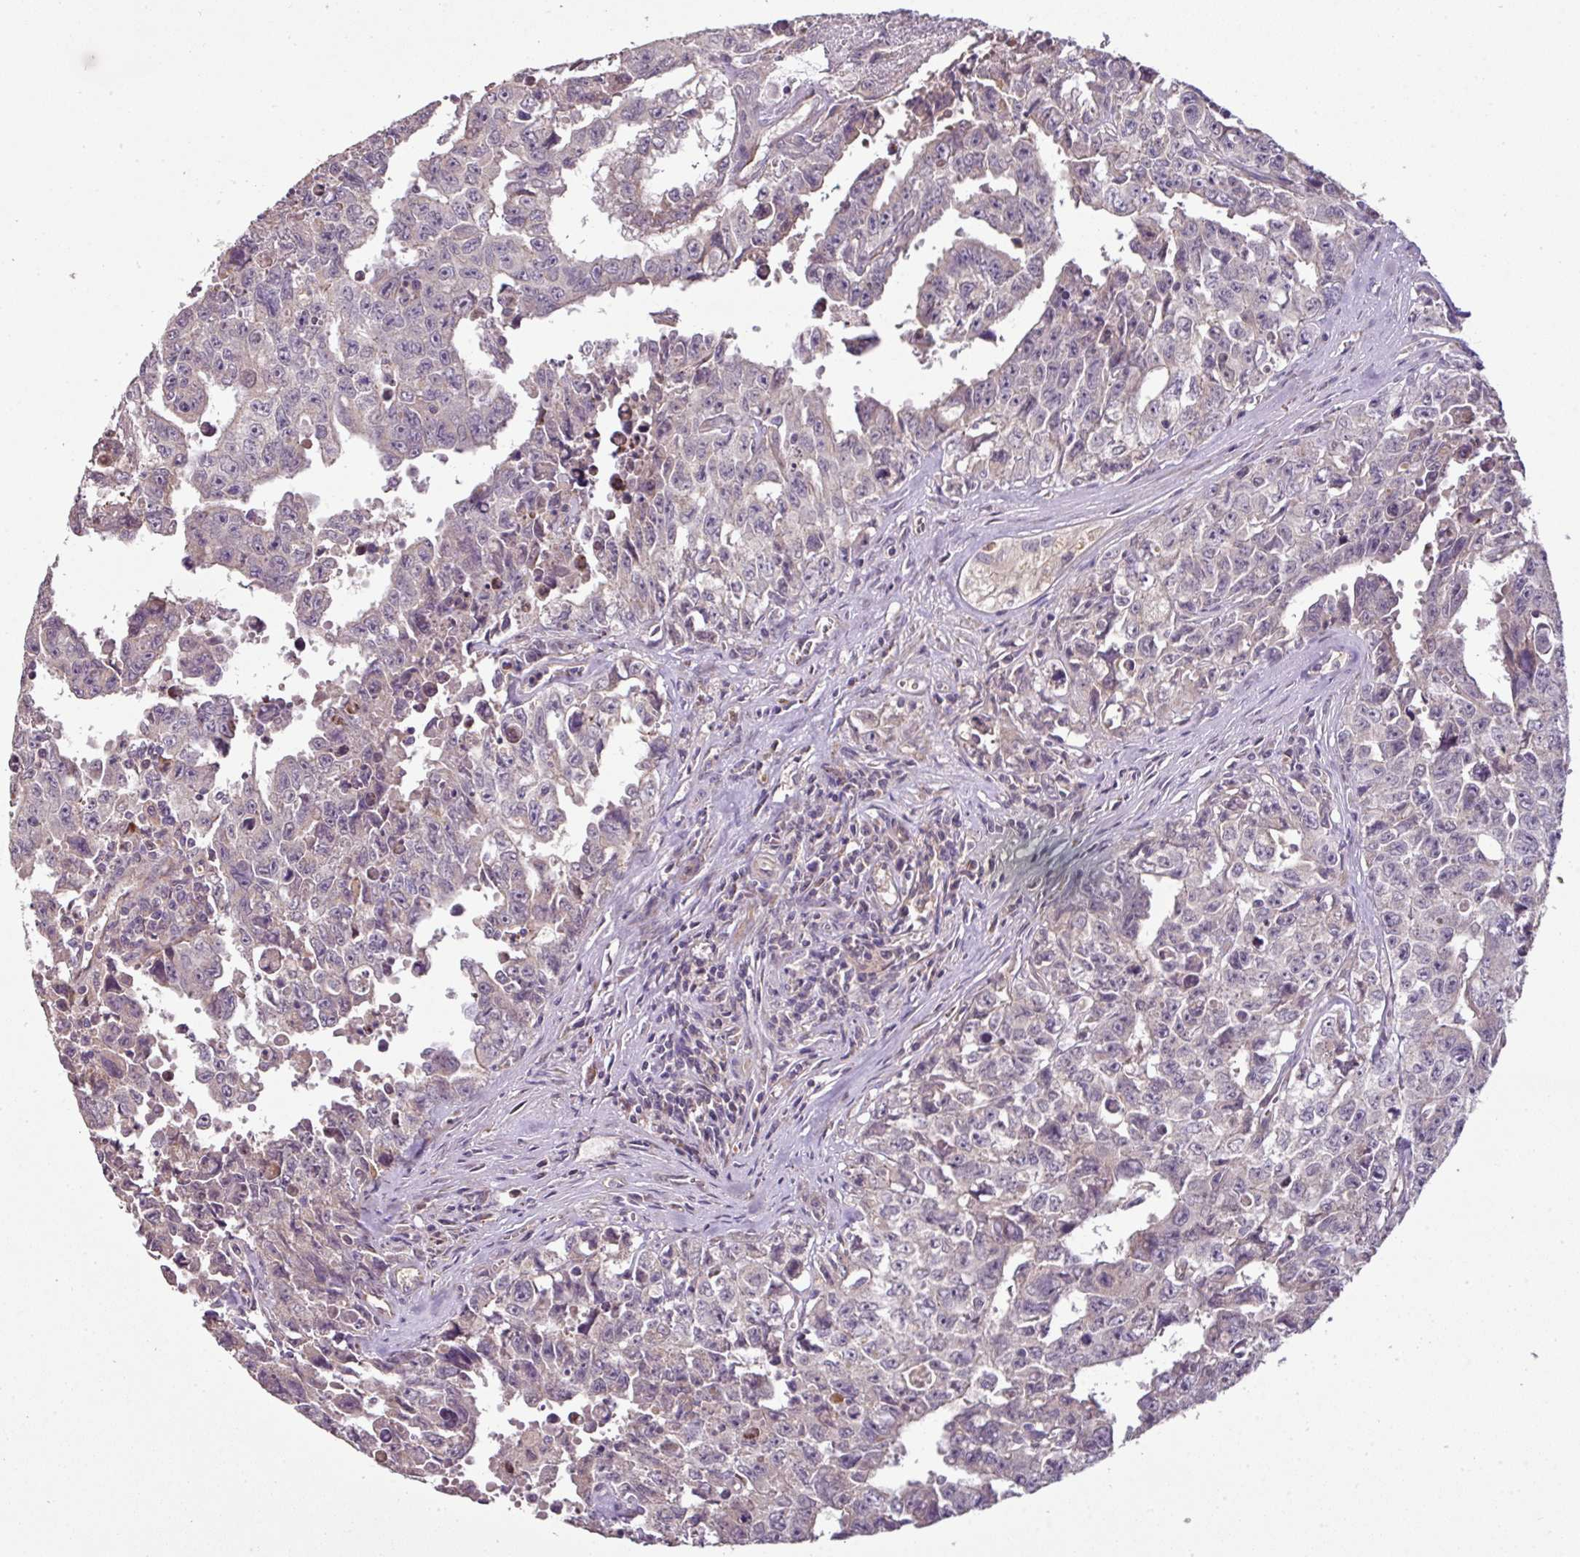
{"staining": {"intensity": "negative", "quantity": "none", "location": "none"}, "tissue": "testis cancer", "cell_type": "Tumor cells", "image_type": "cancer", "snomed": [{"axis": "morphology", "description": "Carcinoma, Embryonal, NOS"}, {"axis": "topography", "description": "Testis"}], "caption": "DAB (3,3'-diaminobenzidine) immunohistochemical staining of human testis embryonal carcinoma displays no significant staining in tumor cells. (Brightfield microscopy of DAB IHC at high magnification).", "gene": "SPCS3", "patient": {"sex": "male", "age": 24}}